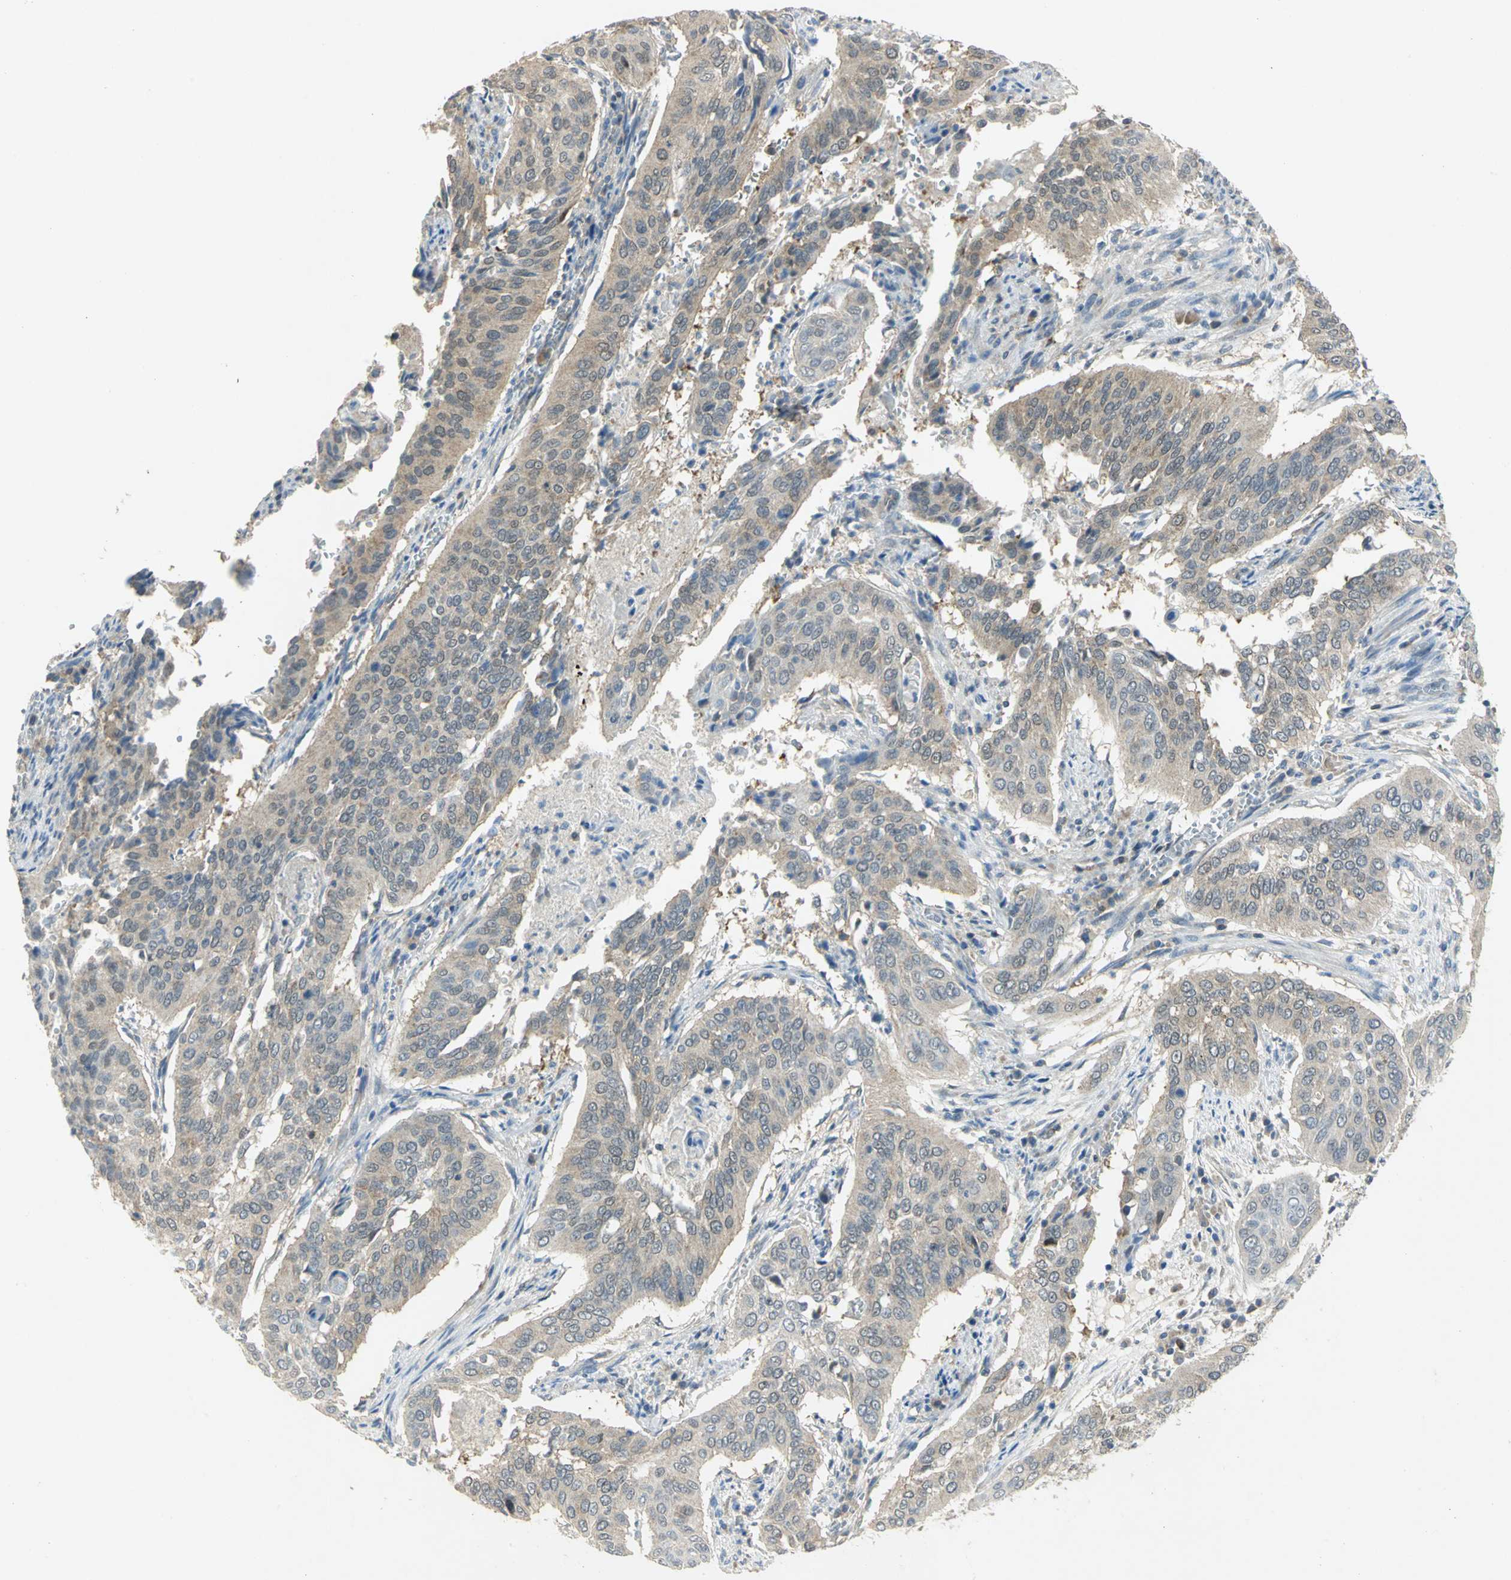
{"staining": {"intensity": "weak", "quantity": "25%-75%", "location": "cytoplasmic/membranous"}, "tissue": "cervical cancer", "cell_type": "Tumor cells", "image_type": "cancer", "snomed": [{"axis": "morphology", "description": "Squamous cell carcinoma, NOS"}, {"axis": "topography", "description": "Cervix"}], "caption": "The immunohistochemical stain shows weak cytoplasmic/membranous staining in tumor cells of cervical cancer tissue.", "gene": "PPIA", "patient": {"sex": "female", "age": 39}}